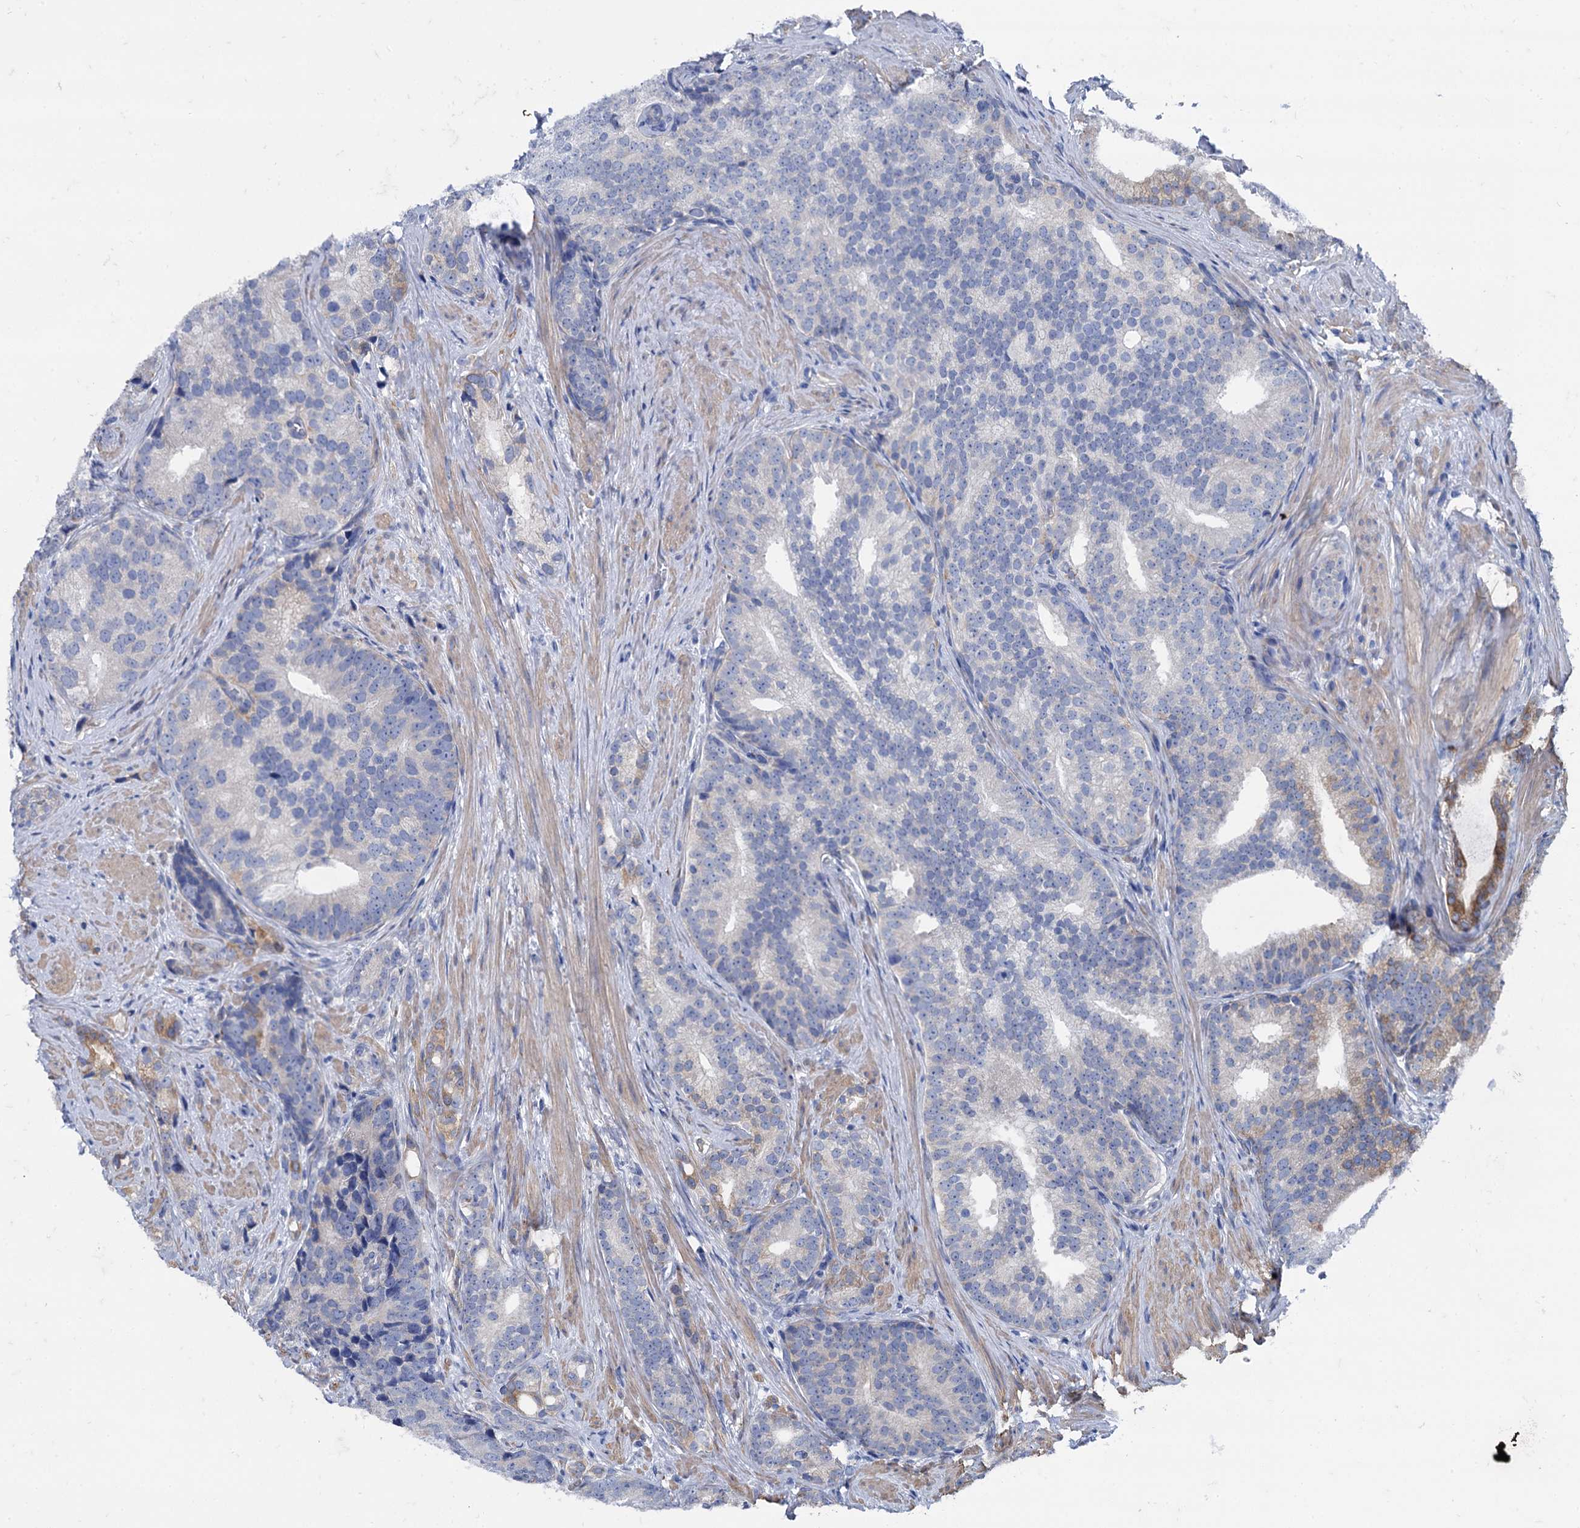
{"staining": {"intensity": "moderate", "quantity": "<25%", "location": "cytoplasmic/membranous"}, "tissue": "prostate cancer", "cell_type": "Tumor cells", "image_type": "cancer", "snomed": [{"axis": "morphology", "description": "Adenocarcinoma, Low grade"}, {"axis": "topography", "description": "Prostate"}], "caption": "An immunohistochemistry (IHC) photomicrograph of tumor tissue is shown. Protein staining in brown highlights moderate cytoplasmic/membranous positivity in low-grade adenocarcinoma (prostate) within tumor cells.", "gene": "FOXR2", "patient": {"sex": "male", "age": 71}}